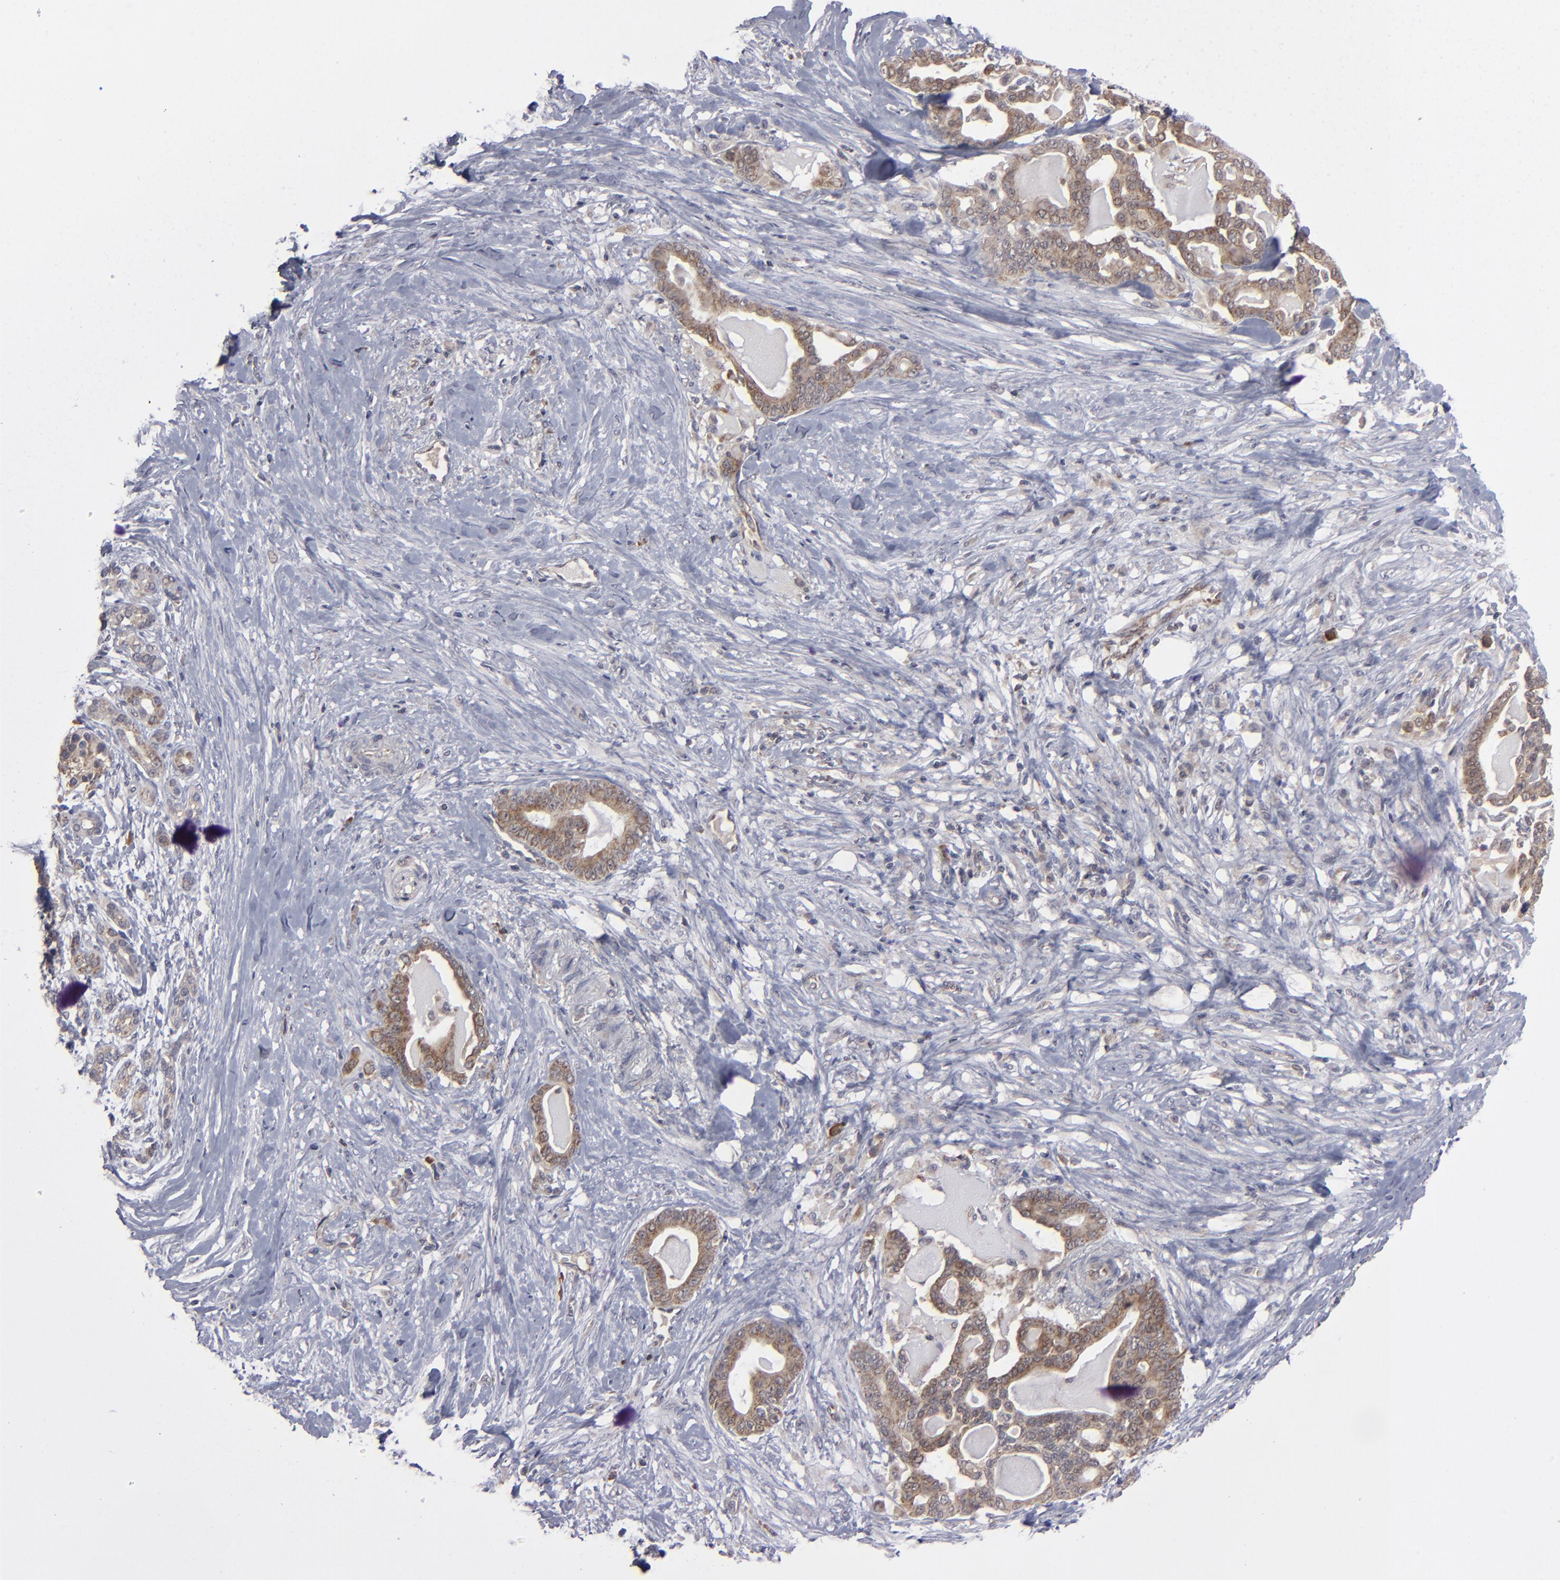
{"staining": {"intensity": "weak", "quantity": ">75%", "location": "cytoplasmic/membranous"}, "tissue": "pancreatic cancer", "cell_type": "Tumor cells", "image_type": "cancer", "snomed": [{"axis": "morphology", "description": "Adenocarcinoma, NOS"}, {"axis": "topography", "description": "Pancreas"}], "caption": "Immunohistochemical staining of human adenocarcinoma (pancreatic) reveals weak cytoplasmic/membranous protein expression in approximately >75% of tumor cells.", "gene": "GLCCI1", "patient": {"sex": "male", "age": 63}}